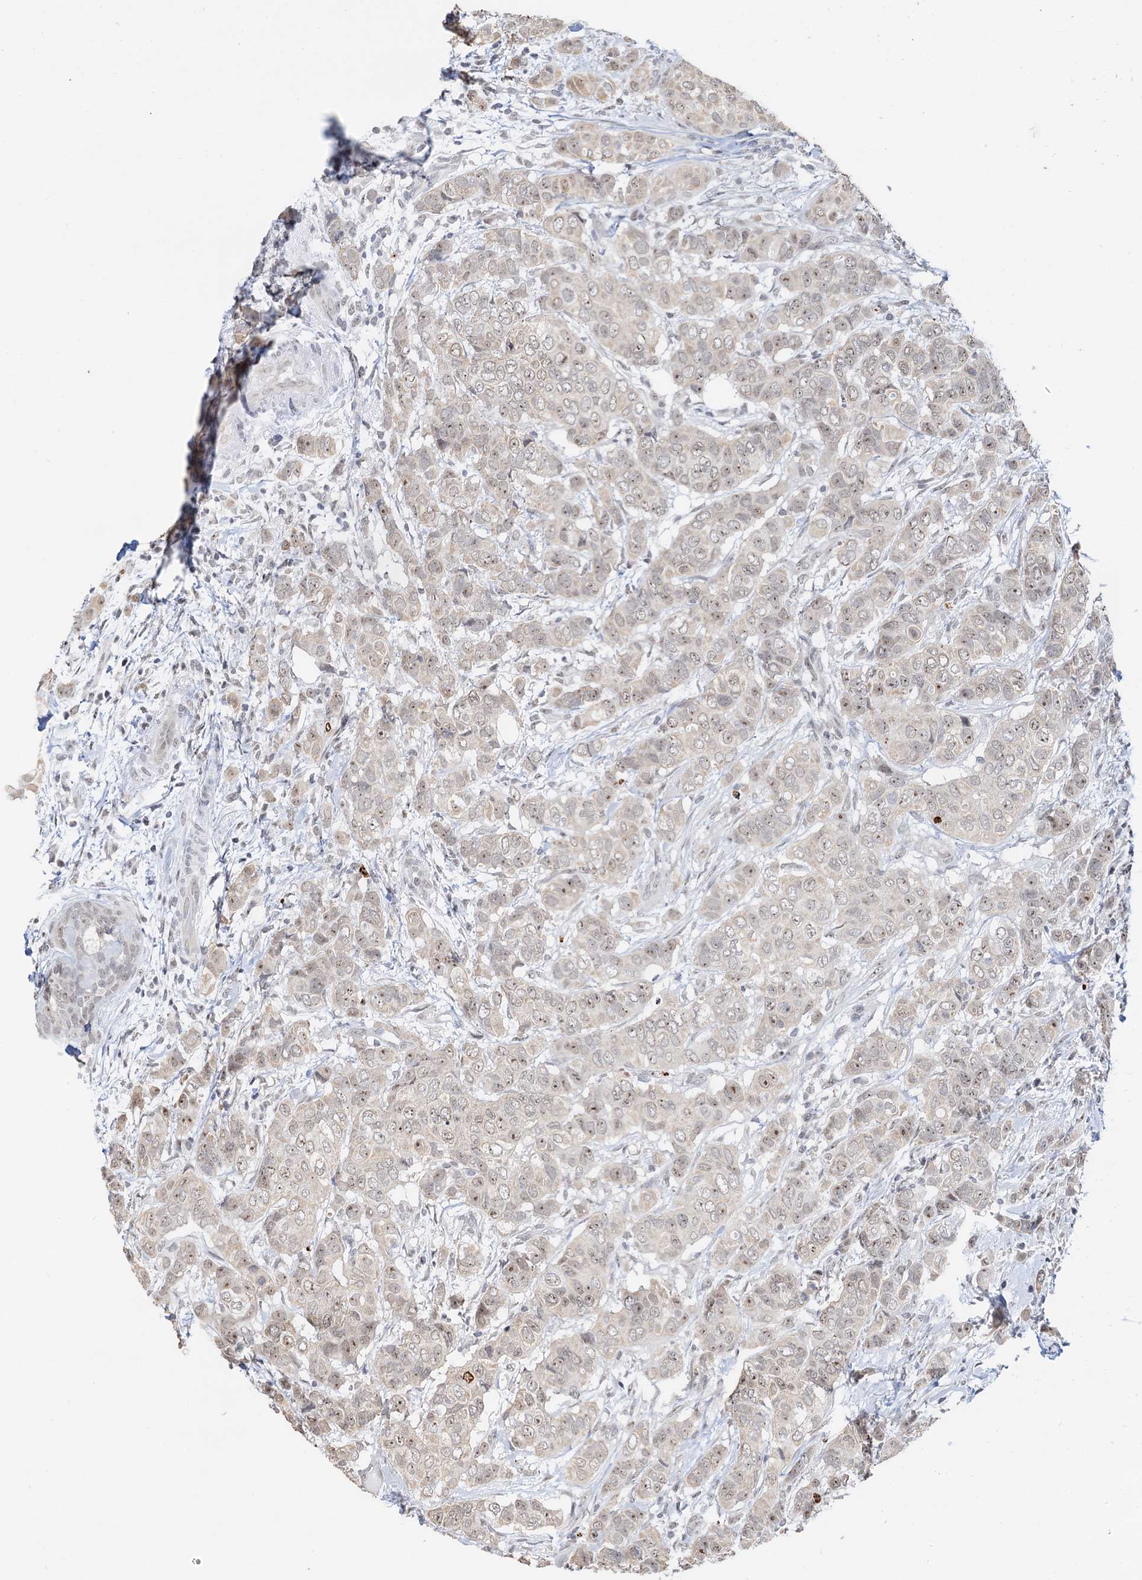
{"staining": {"intensity": "weak", "quantity": "25%-75%", "location": "nuclear"}, "tissue": "breast cancer", "cell_type": "Tumor cells", "image_type": "cancer", "snomed": [{"axis": "morphology", "description": "Lobular carcinoma"}, {"axis": "topography", "description": "Breast"}], "caption": "IHC image of human breast lobular carcinoma stained for a protein (brown), which shows low levels of weak nuclear expression in approximately 25%-75% of tumor cells.", "gene": "NAT10", "patient": {"sex": "female", "age": 51}}